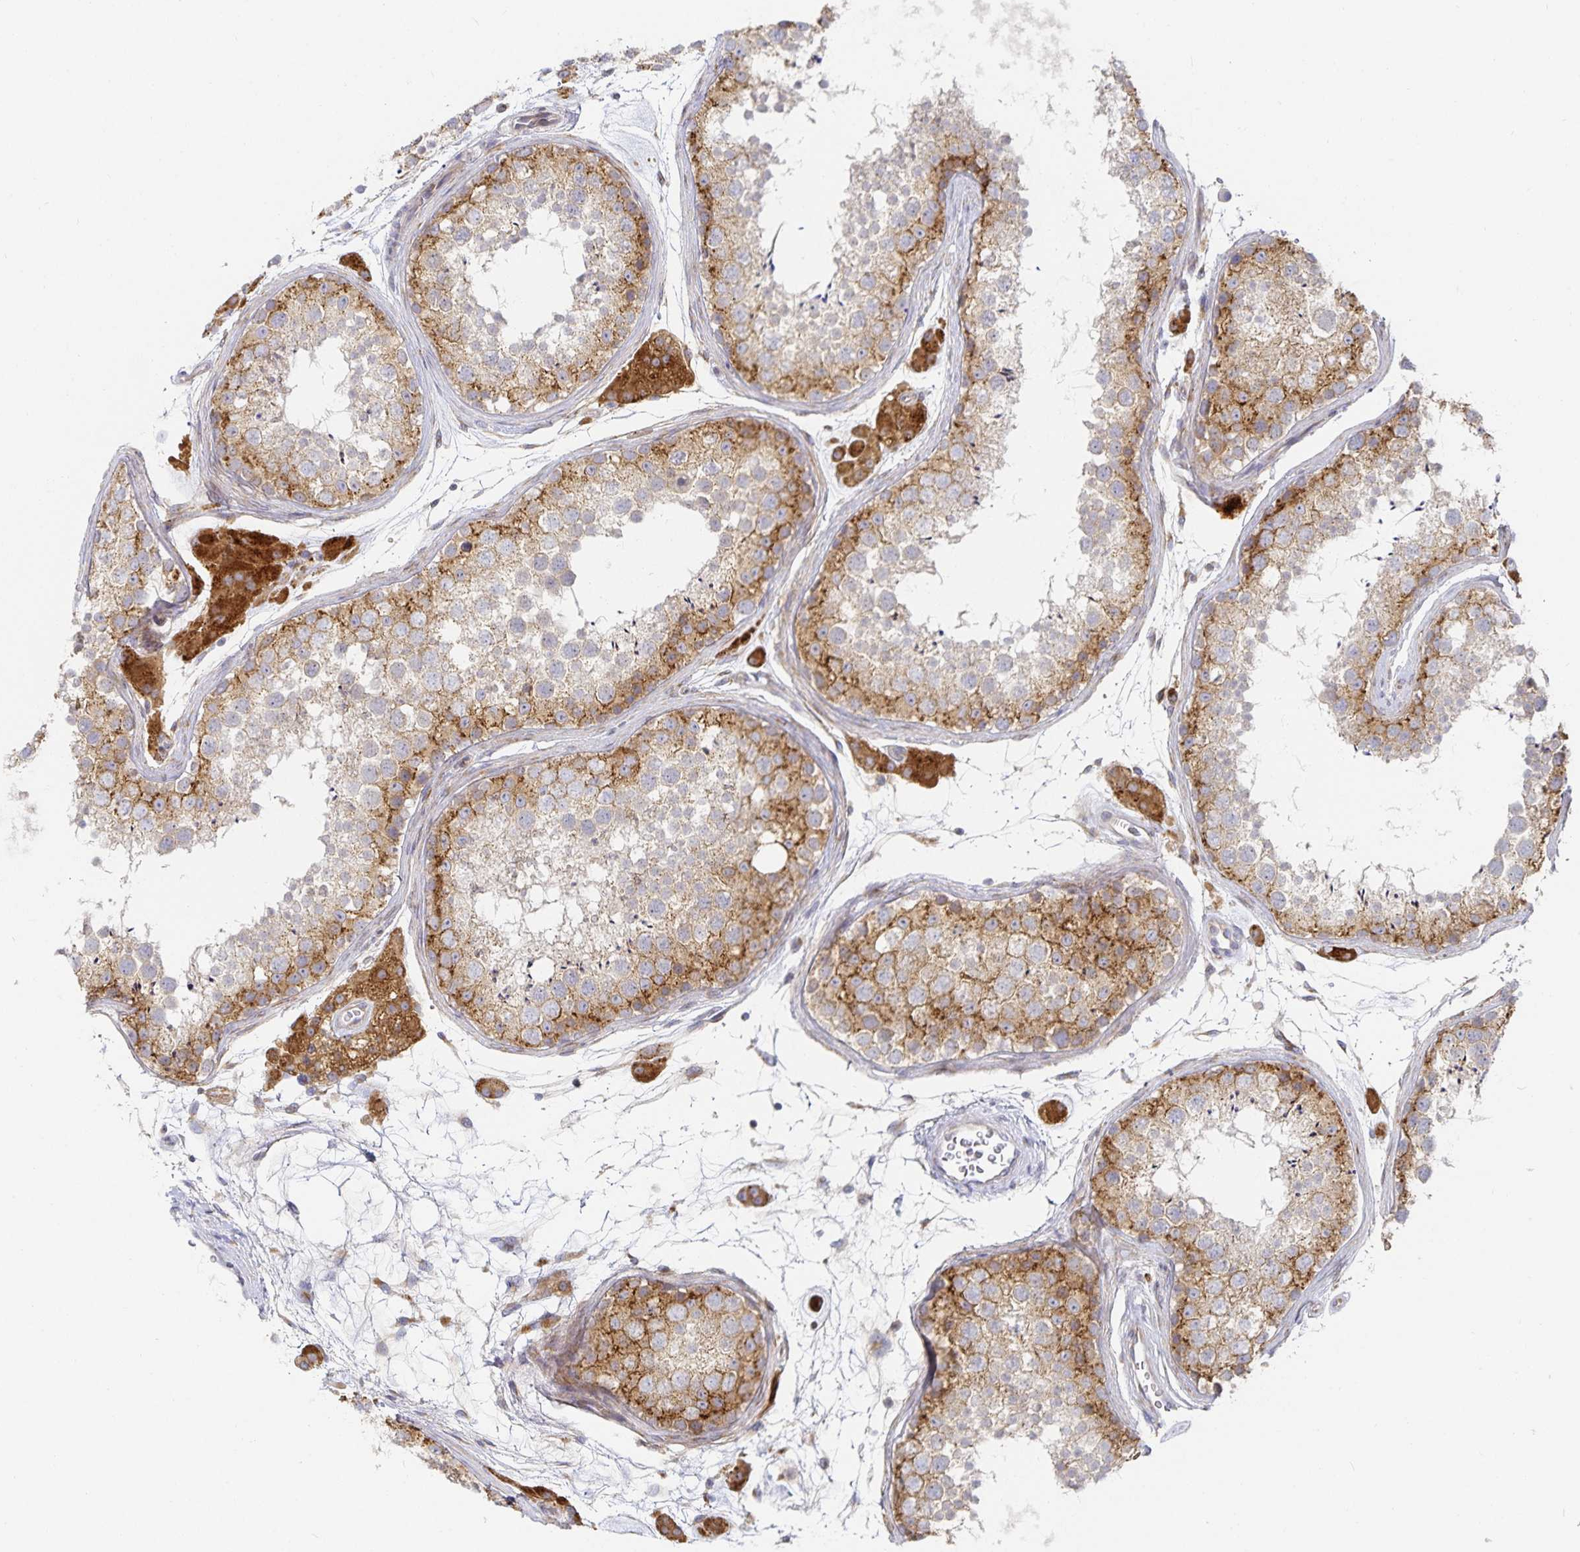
{"staining": {"intensity": "moderate", "quantity": ">75%", "location": "cytoplasmic/membranous"}, "tissue": "testis", "cell_type": "Cells in seminiferous ducts", "image_type": "normal", "snomed": [{"axis": "morphology", "description": "Normal tissue, NOS"}, {"axis": "topography", "description": "Testis"}], "caption": "Testis stained with DAB (3,3'-diaminobenzidine) immunohistochemistry (IHC) reveals medium levels of moderate cytoplasmic/membranous expression in about >75% of cells in seminiferous ducts.", "gene": "NOMO1", "patient": {"sex": "male", "age": 41}}